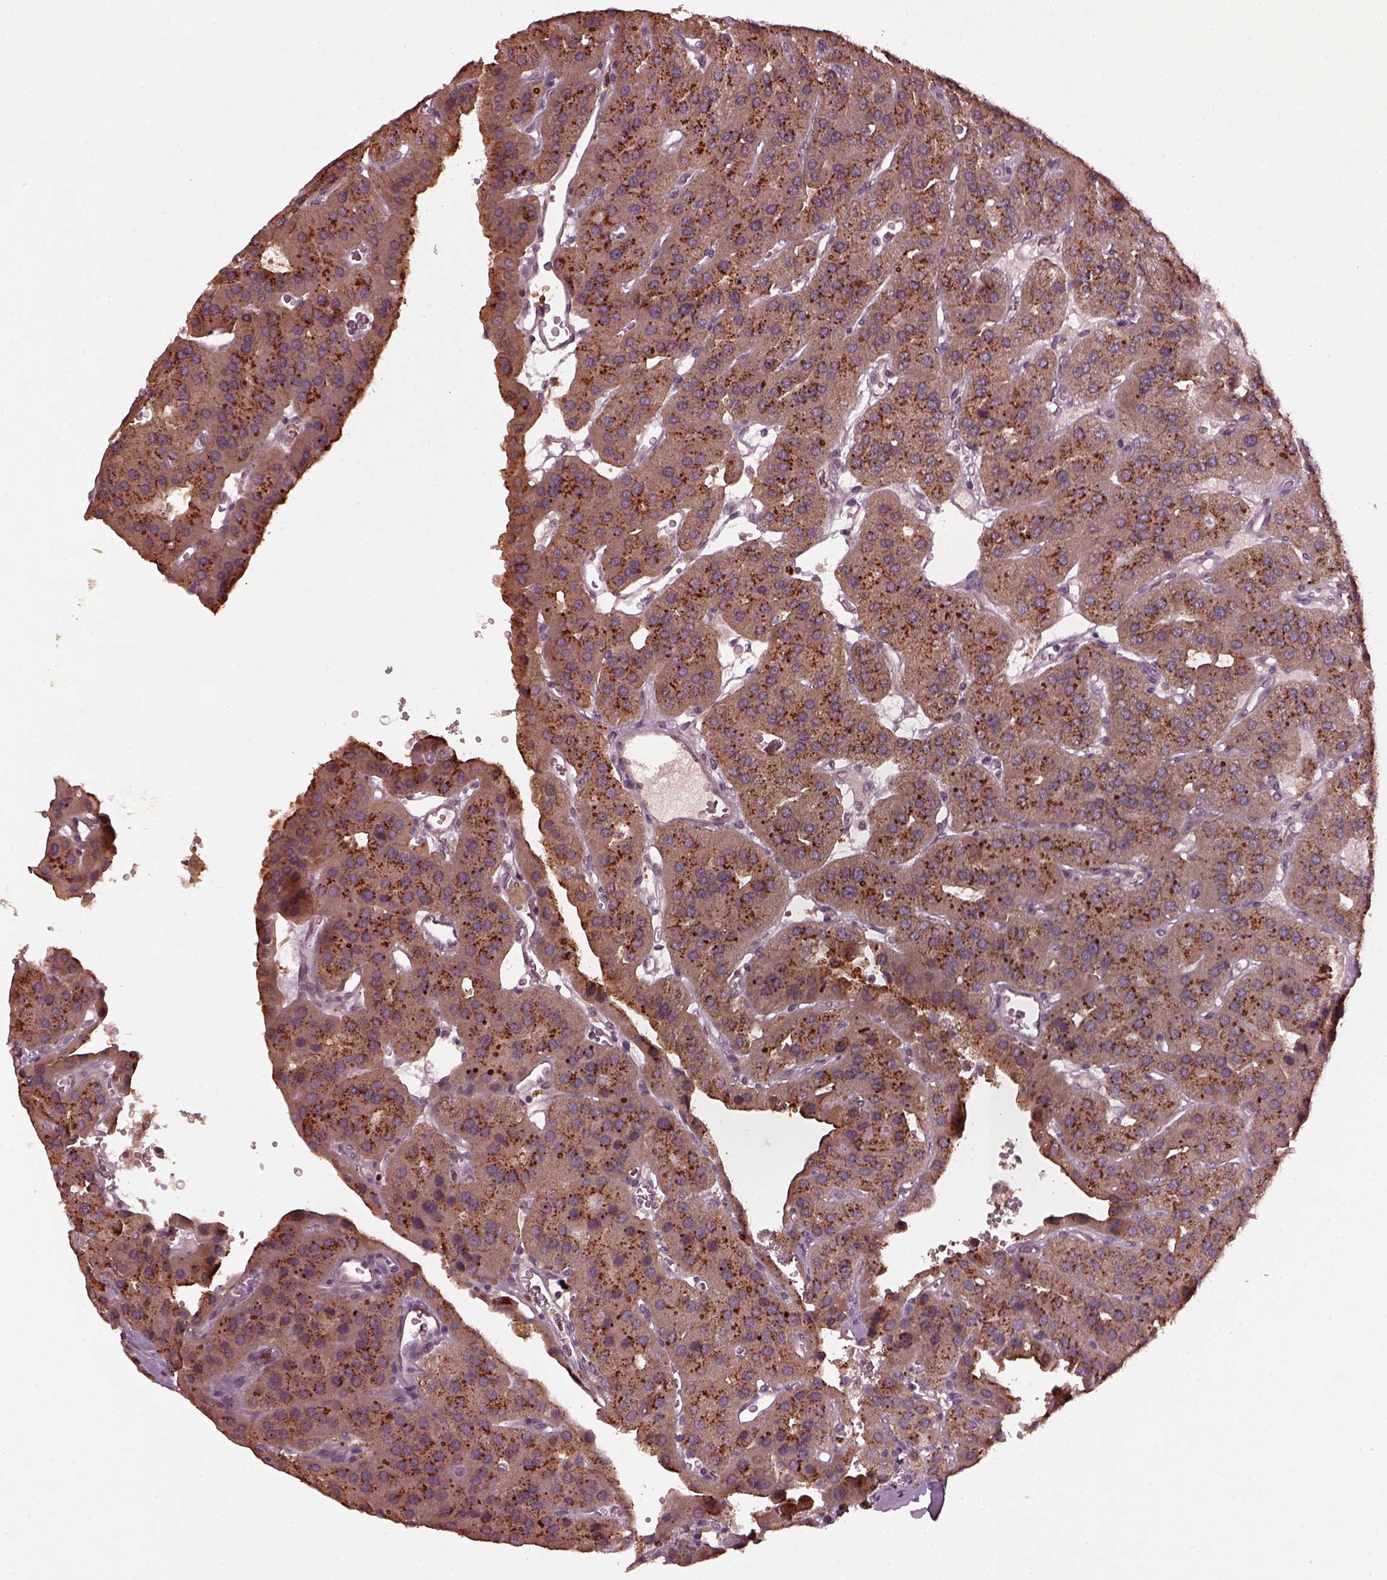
{"staining": {"intensity": "moderate", "quantity": ">75%", "location": "cytoplasmic/membranous"}, "tissue": "parathyroid gland", "cell_type": "Glandular cells", "image_type": "normal", "snomed": [{"axis": "morphology", "description": "Normal tissue, NOS"}, {"axis": "morphology", "description": "Adenoma, NOS"}, {"axis": "topography", "description": "Parathyroid gland"}], "caption": "Benign parathyroid gland reveals moderate cytoplasmic/membranous staining in about >75% of glandular cells The staining was performed using DAB, with brown indicating positive protein expression. Nuclei are stained blue with hematoxylin..", "gene": "RUFY3", "patient": {"sex": "female", "age": 86}}